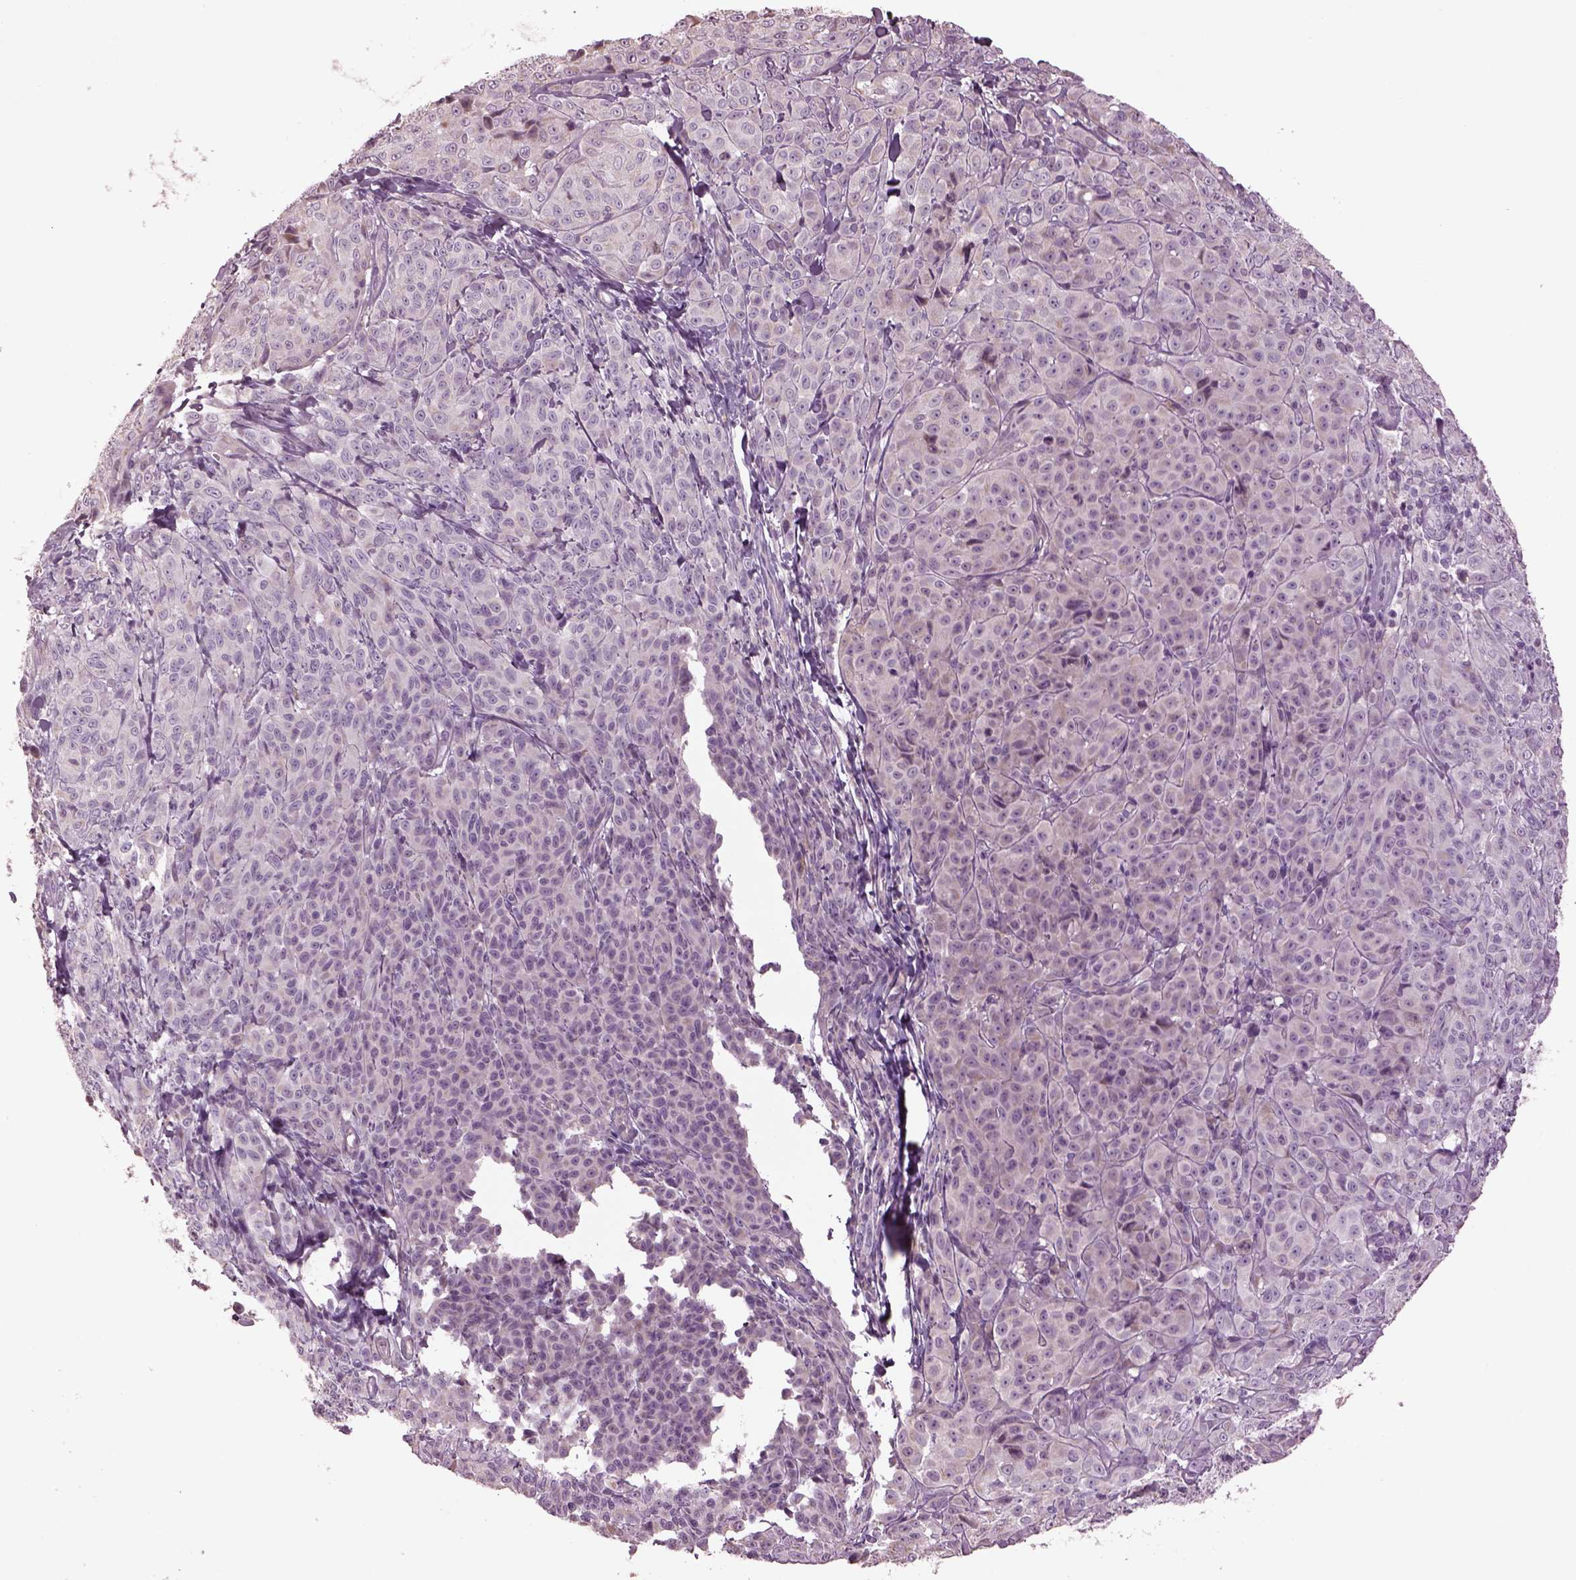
{"staining": {"intensity": "negative", "quantity": "none", "location": "none"}, "tissue": "melanoma", "cell_type": "Tumor cells", "image_type": "cancer", "snomed": [{"axis": "morphology", "description": "Malignant melanoma, NOS"}, {"axis": "topography", "description": "Skin"}], "caption": "Melanoma was stained to show a protein in brown. There is no significant positivity in tumor cells. (IHC, brightfield microscopy, high magnification).", "gene": "SPATA7", "patient": {"sex": "male", "age": 89}}